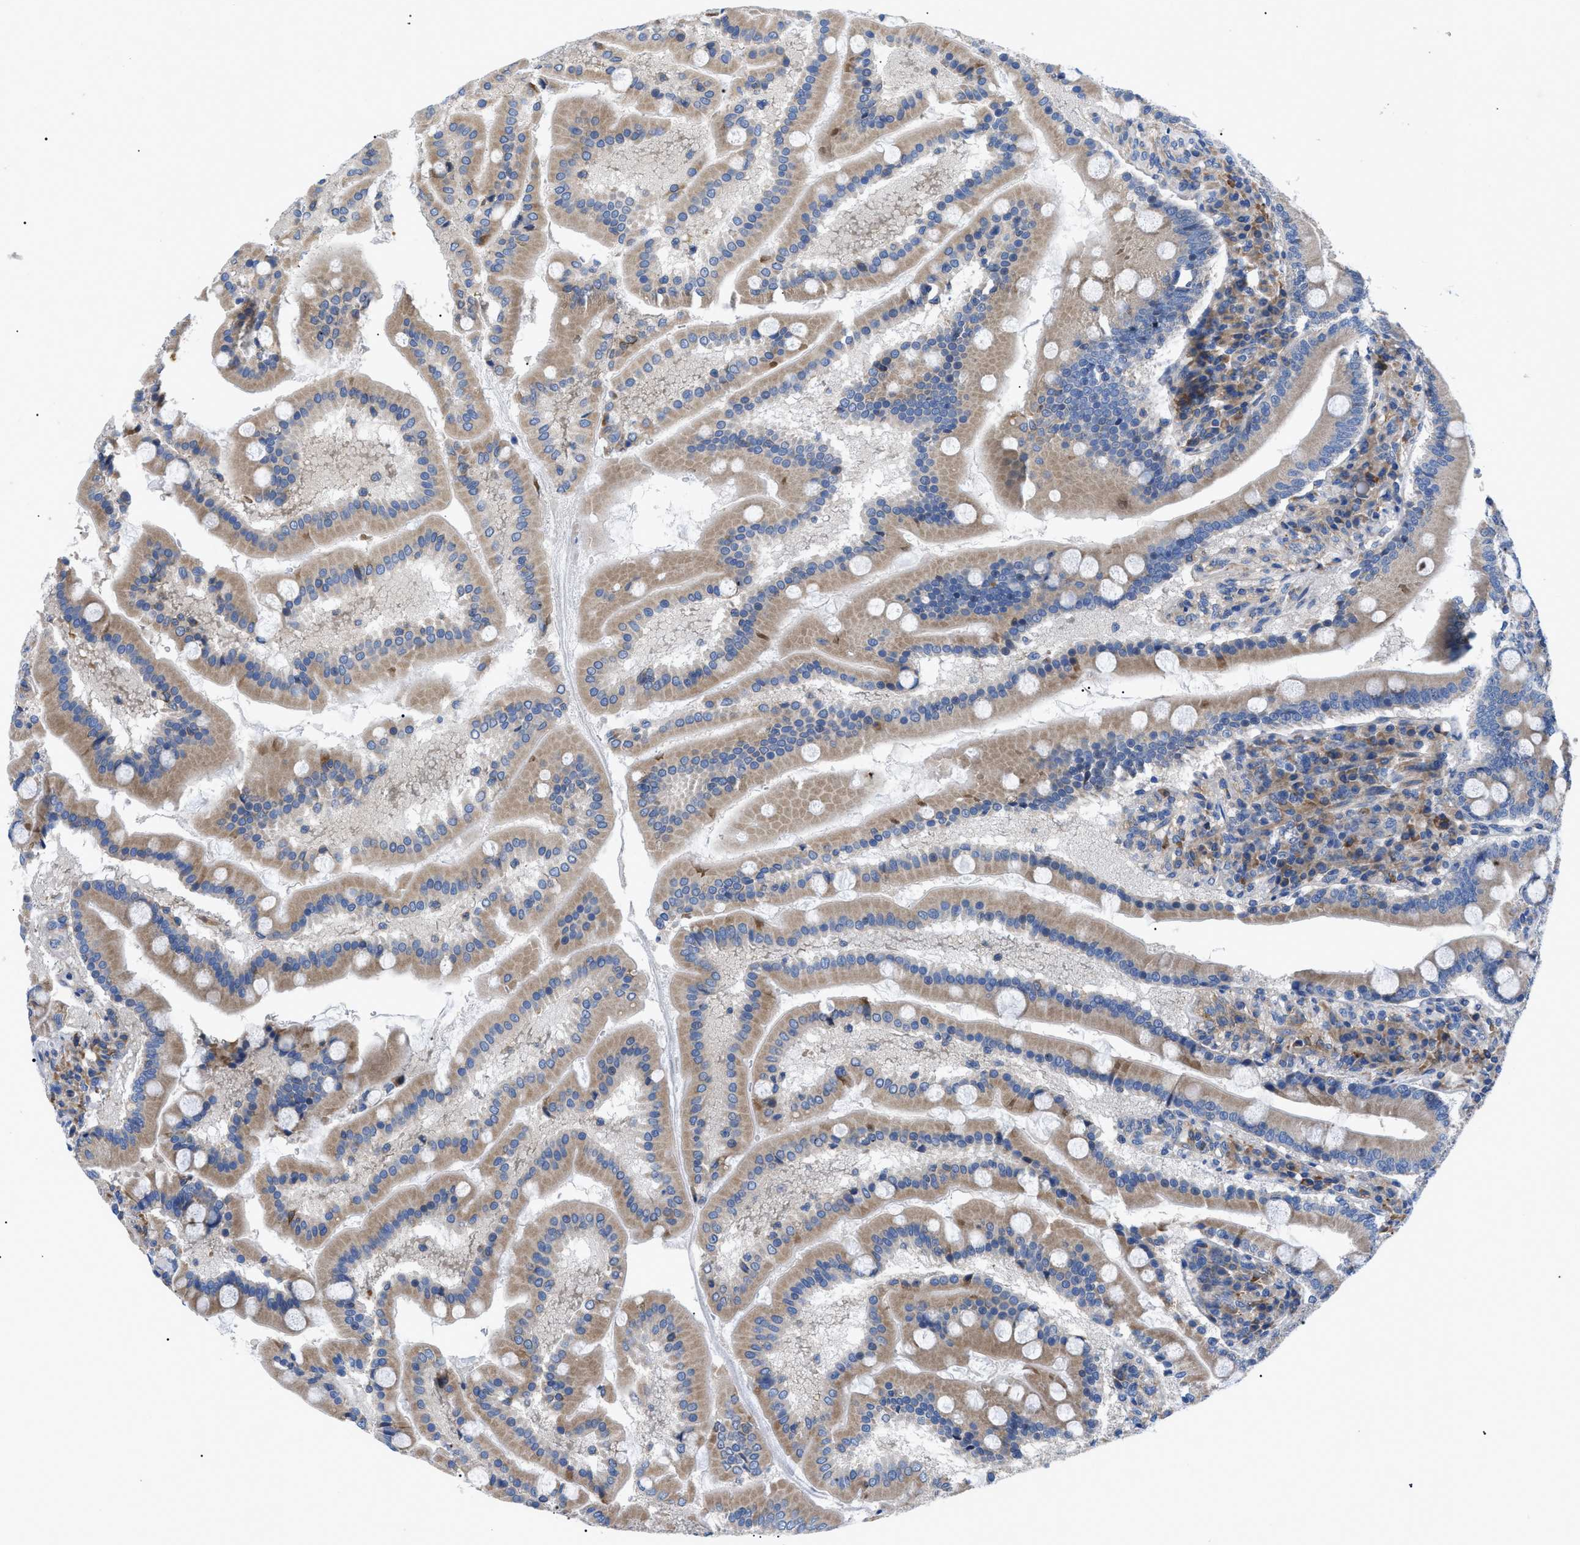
{"staining": {"intensity": "moderate", "quantity": ">75%", "location": "cytoplasmic/membranous"}, "tissue": "duodenum", "cell_type": "Glandular cells", "image_type": "normal", "snomed": [{"axis": "morphology", "description": "Normal tissue, NOS"}, {"axis": "topography", "description": "Duodenum"}], "caption": "Protein expression analysis of benign duodenum demonstrates moderate cytoplasmic/membranous expression in about >75% of glandular cells. The protein is shown in brown color, while the nuclei are stained blue.", "gene": "HSPB8", "patient": {"sex": "male", "age": 50}}